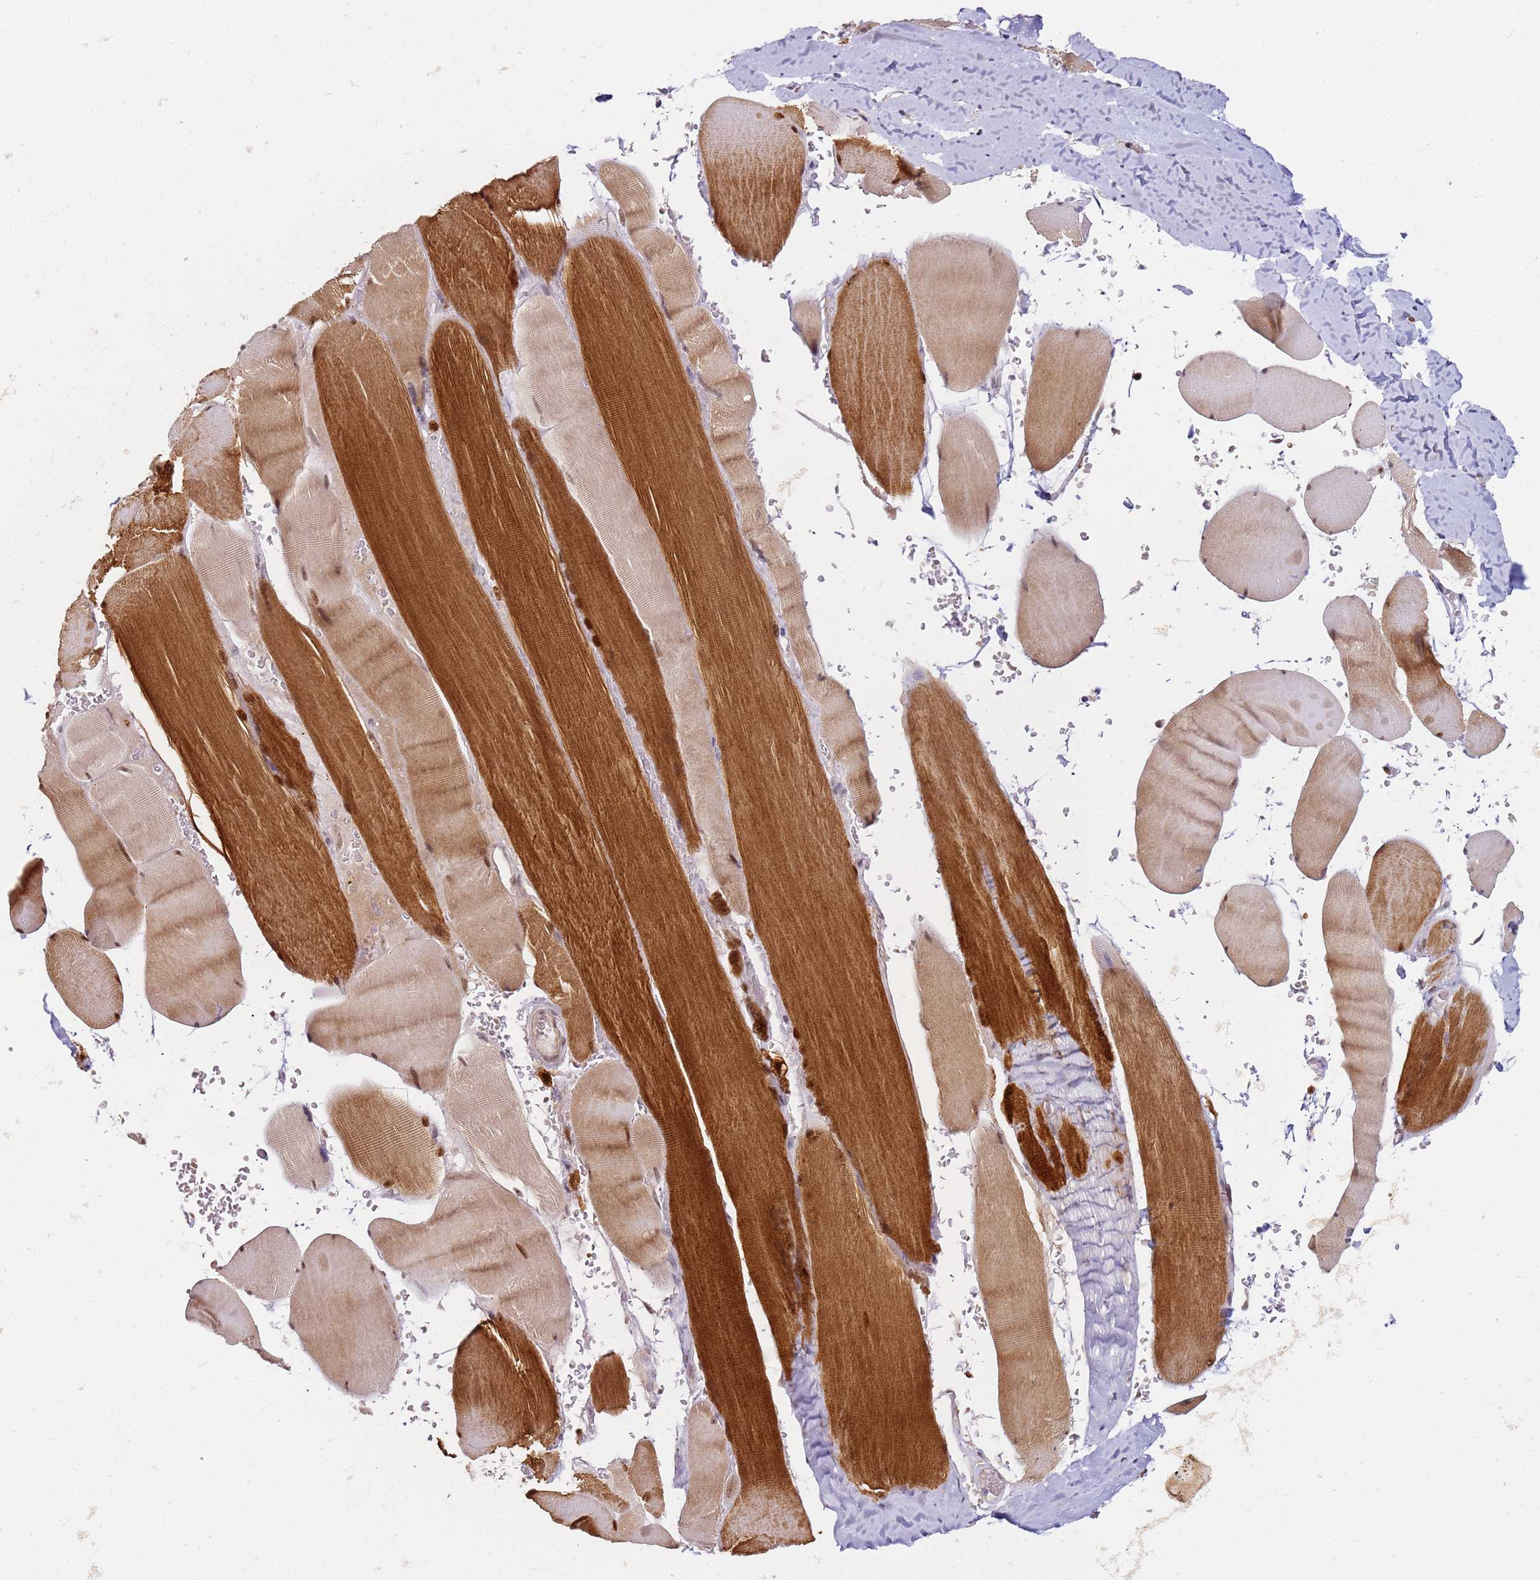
{"staining": {"intensity": "strong", "quantity": ">75%", "location": "cytoplasmic/membranous,nuclear"}, "tissue": "skeletal muscle", "cell_type": "Myocytes", "image_type": "normal", "snomed": [{"axis": "morphology", "description": "Normal tissue, NOS"}, {"axis": "topography", "description": "Skeletal muscle"}, {"axis": "topography", "description": "Head-Neck"}], "caption": "Myocytes show high levels of strong cytoplasmic/membranous,nuclear expression in about >75% of cells in unremarkable skeletal muscle.", "gene": "LGALSL", "patient": {"sex": "male", "age": 66}}